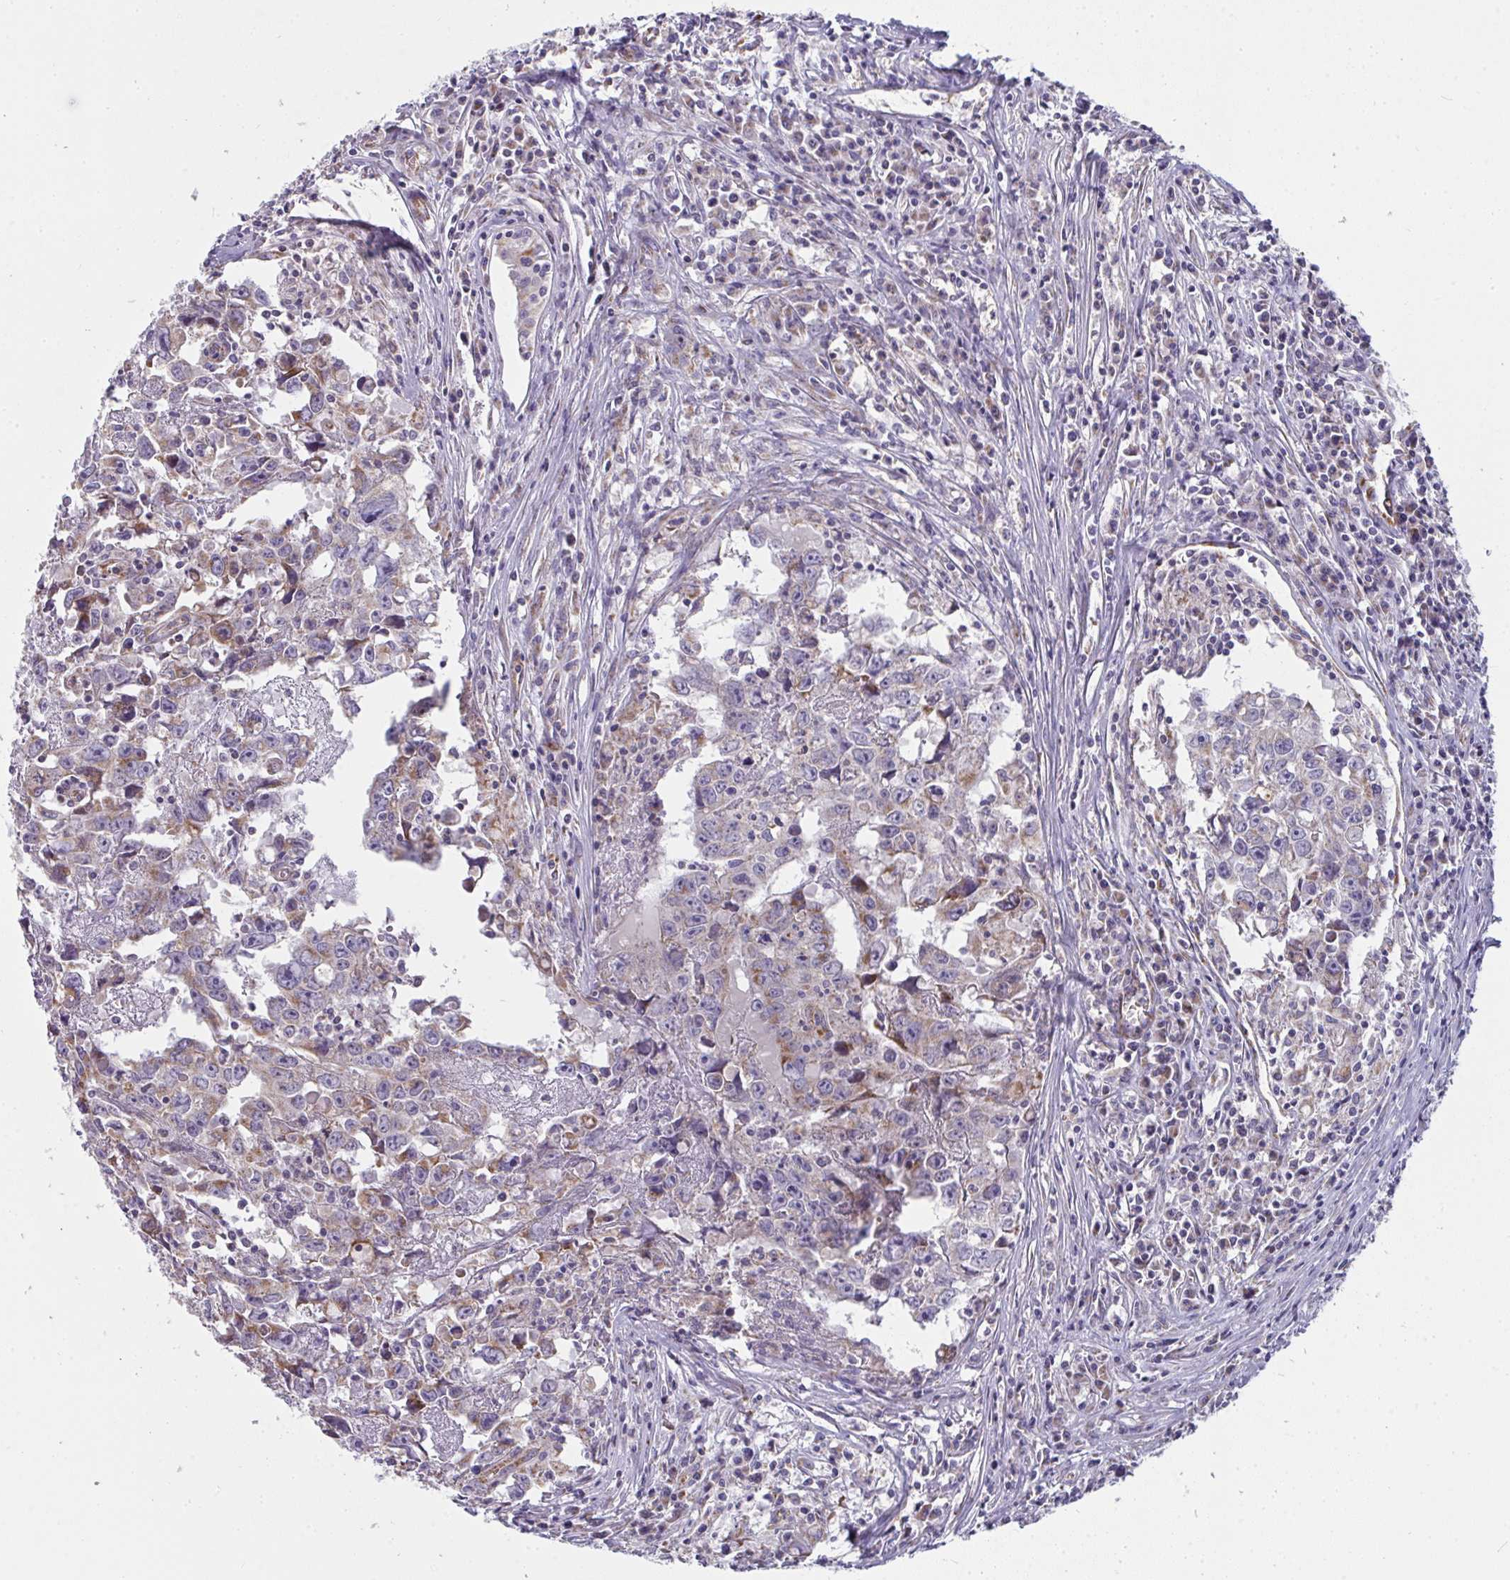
{"staining": {"intensity": "weak", "quantity": "<25%", "location": "cytoplasmic/membranous"}, "tissue": "testis cancer", "cell_type": "Tumor cells", "image_type": "cancer", "snomed": [{"axis": "morphology", "description": "Carcinoma, Embryonal, NOS"}, {"axis": "topography", "description": "Testis"}], "caption": "DAB (3,3'-diaminobenzidine) immunohistochemical staining of testis cancer displays no significant positivity in tumor cells. Nuclei are stained in blue.", "gene": "FAHD1", "patient": {"sex": "male", "age": 22}}